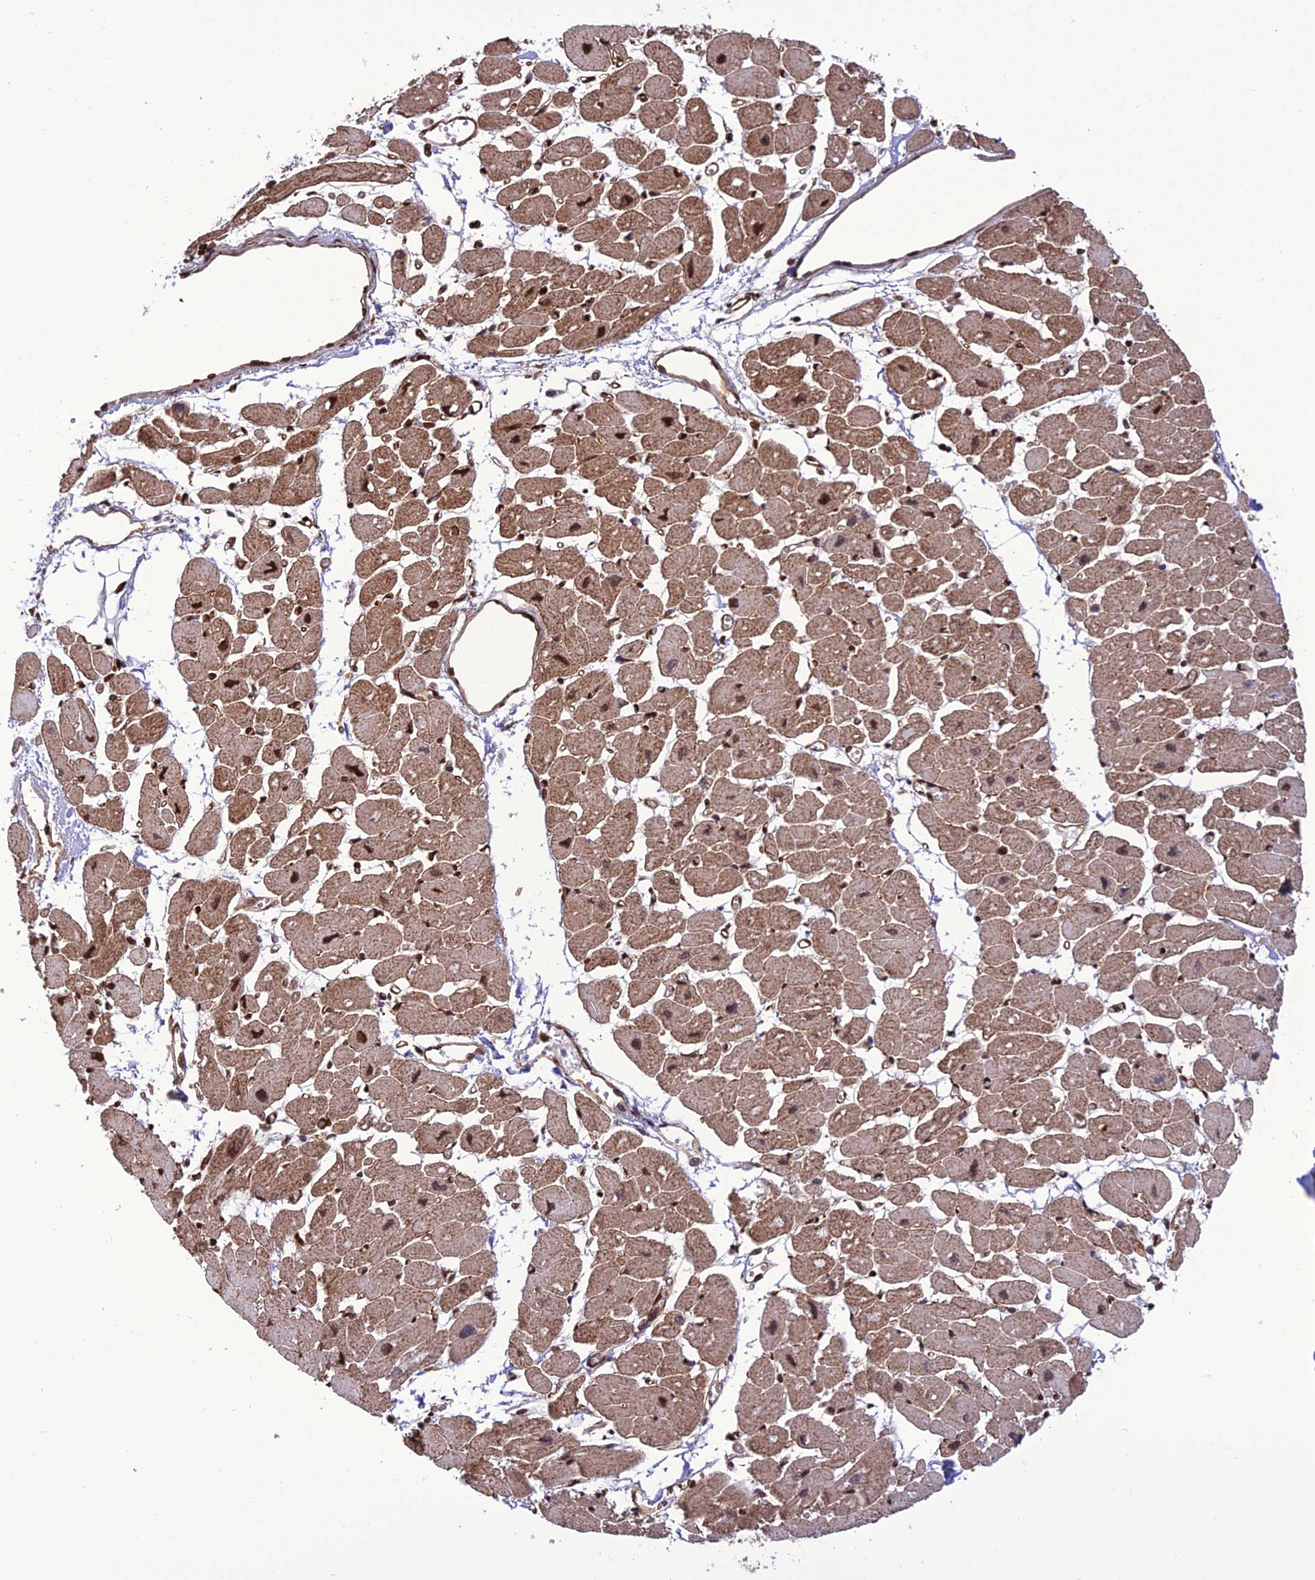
{"staining": {"intensity": "moderate", "quantity": ">75%", "location": "cytoplasmic/membranous,nuclear"}, "tissue": "heart muscle", "cell_type": "Cardiomyocytes", "image_type": "normal", "snomed": [{"axis": "morphology", "description": "Normal tissue, NOS"}, {"axis": "topography", "description": "Heart"}], "caption": "Immunohistochemical staining of benign human heart muscle displays >75% levels of moderate cytoplasmic/membranous,nuclear protein staining in approximately >75% of cardiomyocytes.", "gene": "INO80E", "patient": {"sex": "female", "age": 54}}